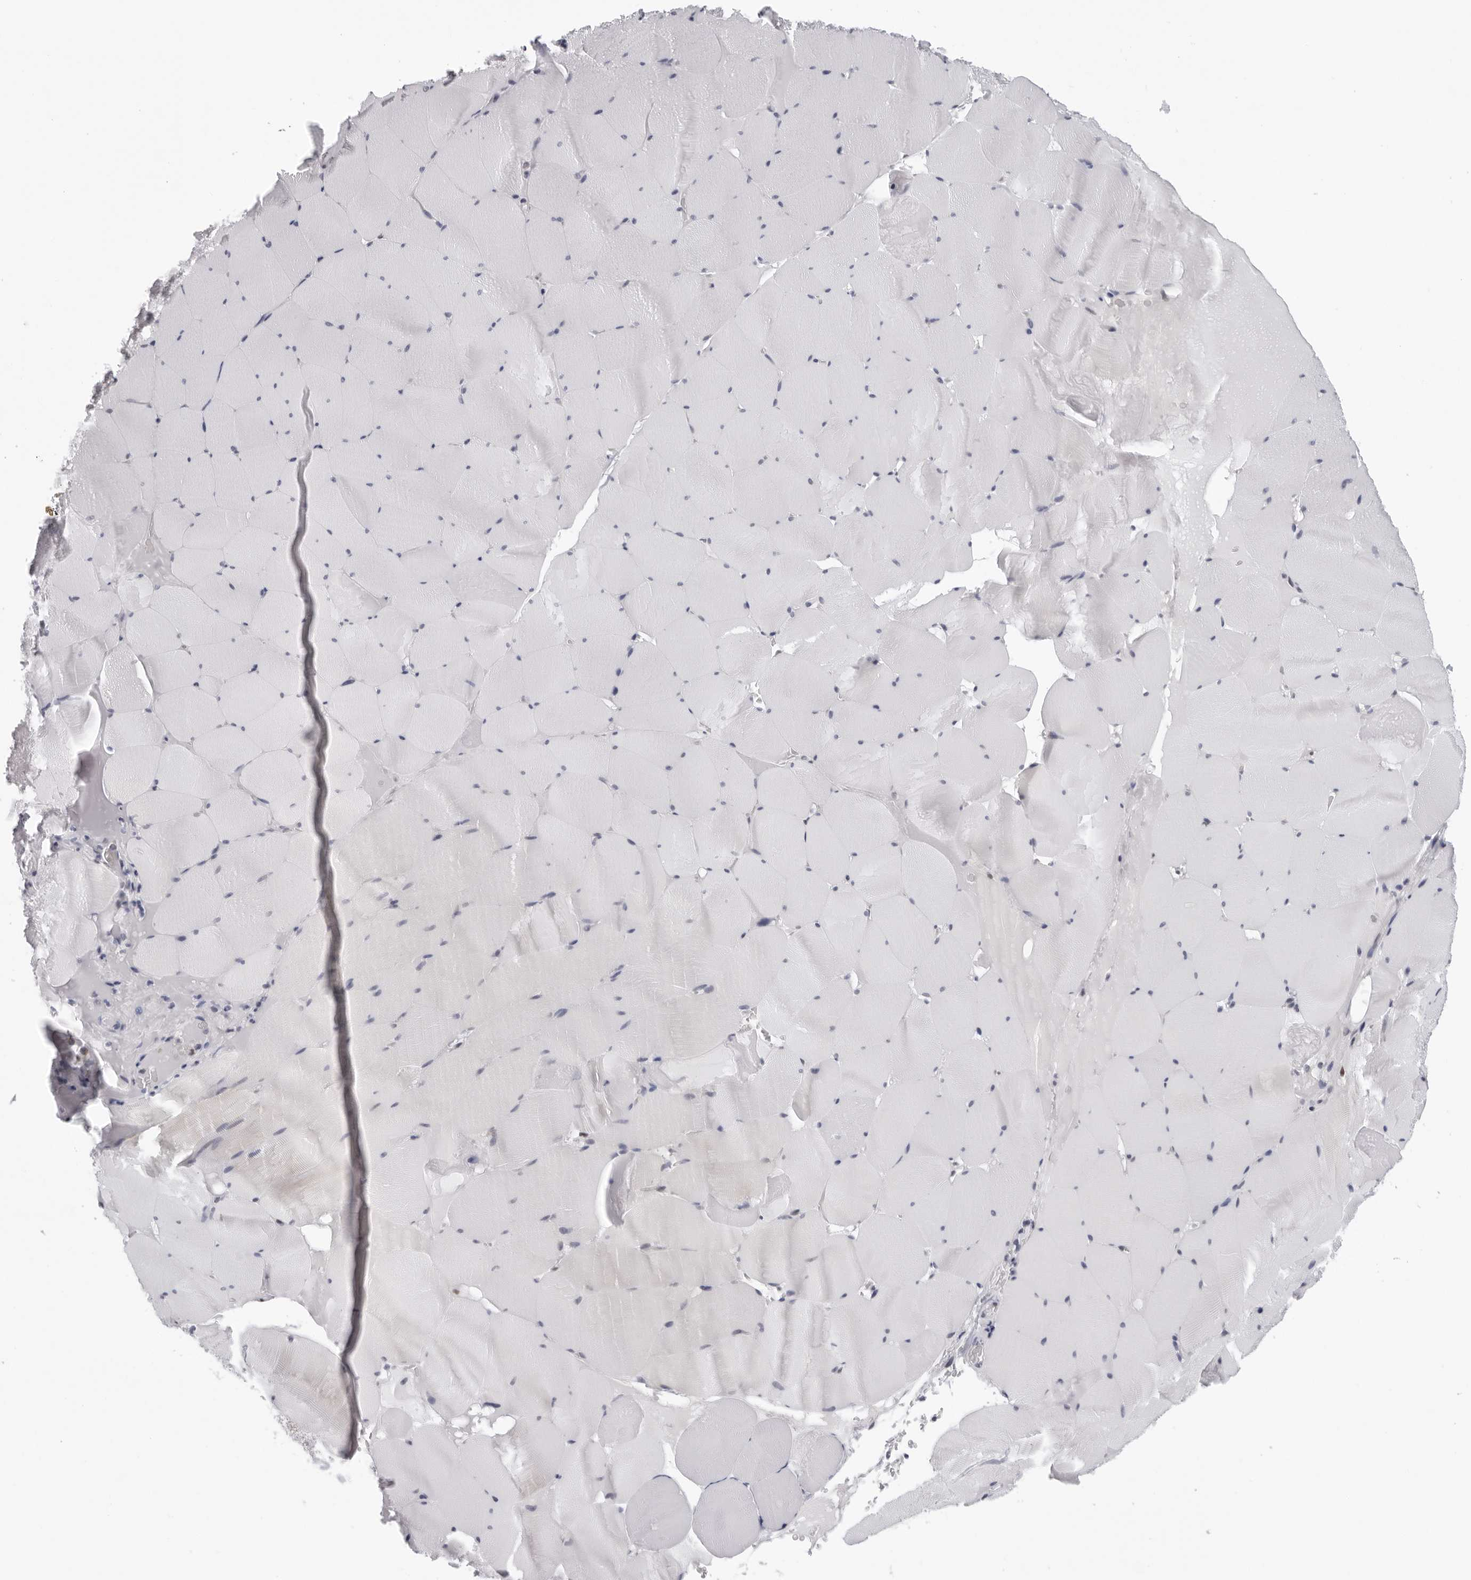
{"staining": {"intensity": "negative", "quantity": "none", "location": "none"}, "tissue": "skeletal muscle", "cell_type": "Myocytes", "image_type": "normal", "snomed": [{"axis": "morphology", "description": "Normal tissue, NOS"}, {"axis": "topography", "description": "Skeletal muscle"}], "caption": "Immunohistochemical staining of unremarkable skeletal muscle demonstrates no significant positivity in myocytes. Brightfield microscopy of IHC stained with DAB (3,3'-diaminobenzidine) (brown) and hematoxylin (blue), captured at high magnification.", "gene": "CPT2", "patient": {"sex": "male", "age": 62}}